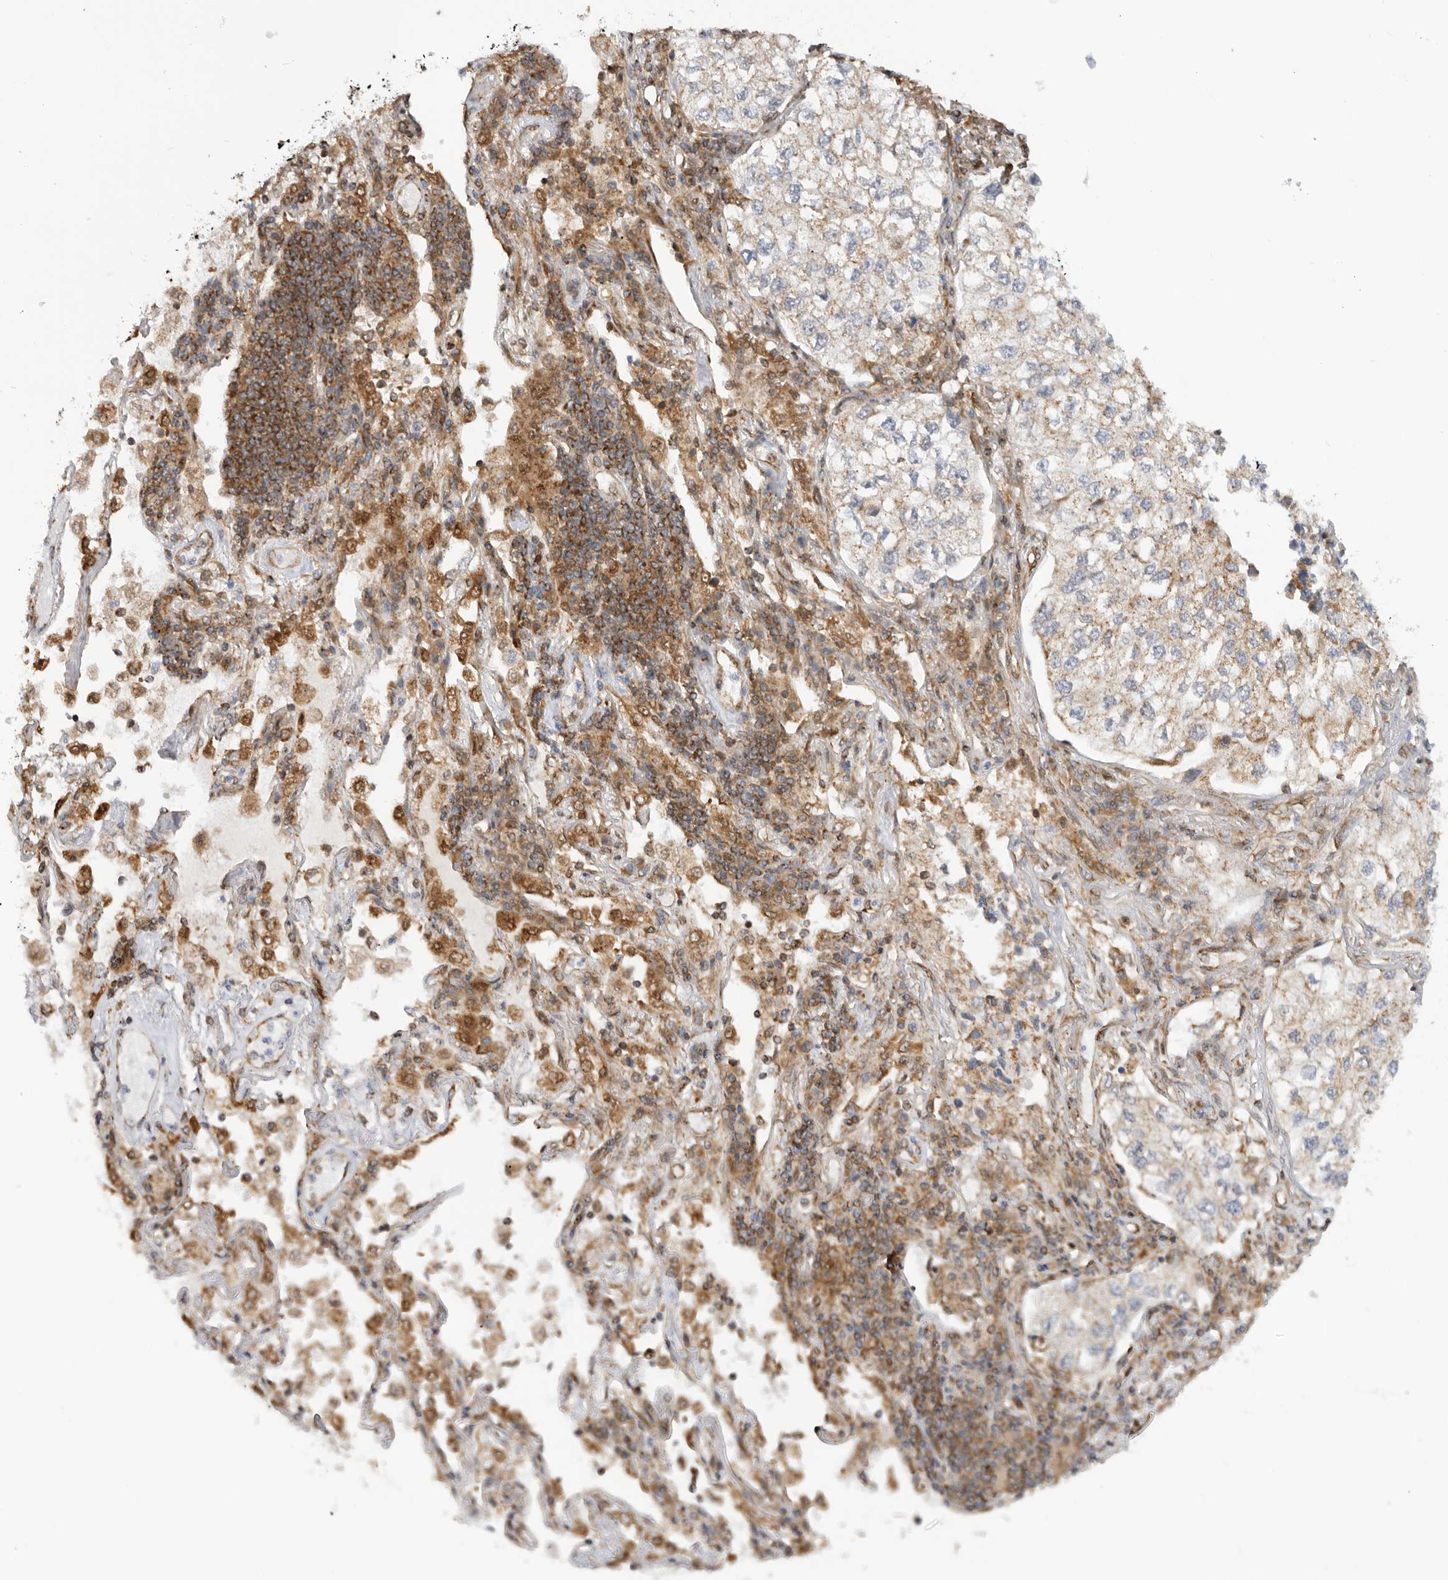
{"staining": {"intensity": "weak", "quantity": "25%-75%", "location": "cytoplasmic/membranous"}, "tissue": "lung cancer", "cell_type": "Tumor cells", "image_type": "cancer", "snomed": [{"axis": "morphology", "description": "Adenocarcinoma, NOS"}, {"axis": "topography", "description": "Lung"}], "caption": "Protein expression analysis of human lung cancer reveals weak cytoplasmic/membranous expression in about 25%-75% of tumor cells. (DAB IHC, brown staining for protein, blue staining for nuclei).", "gene": "DCAF8", "patient": {"sex": "male", "age": 63}}